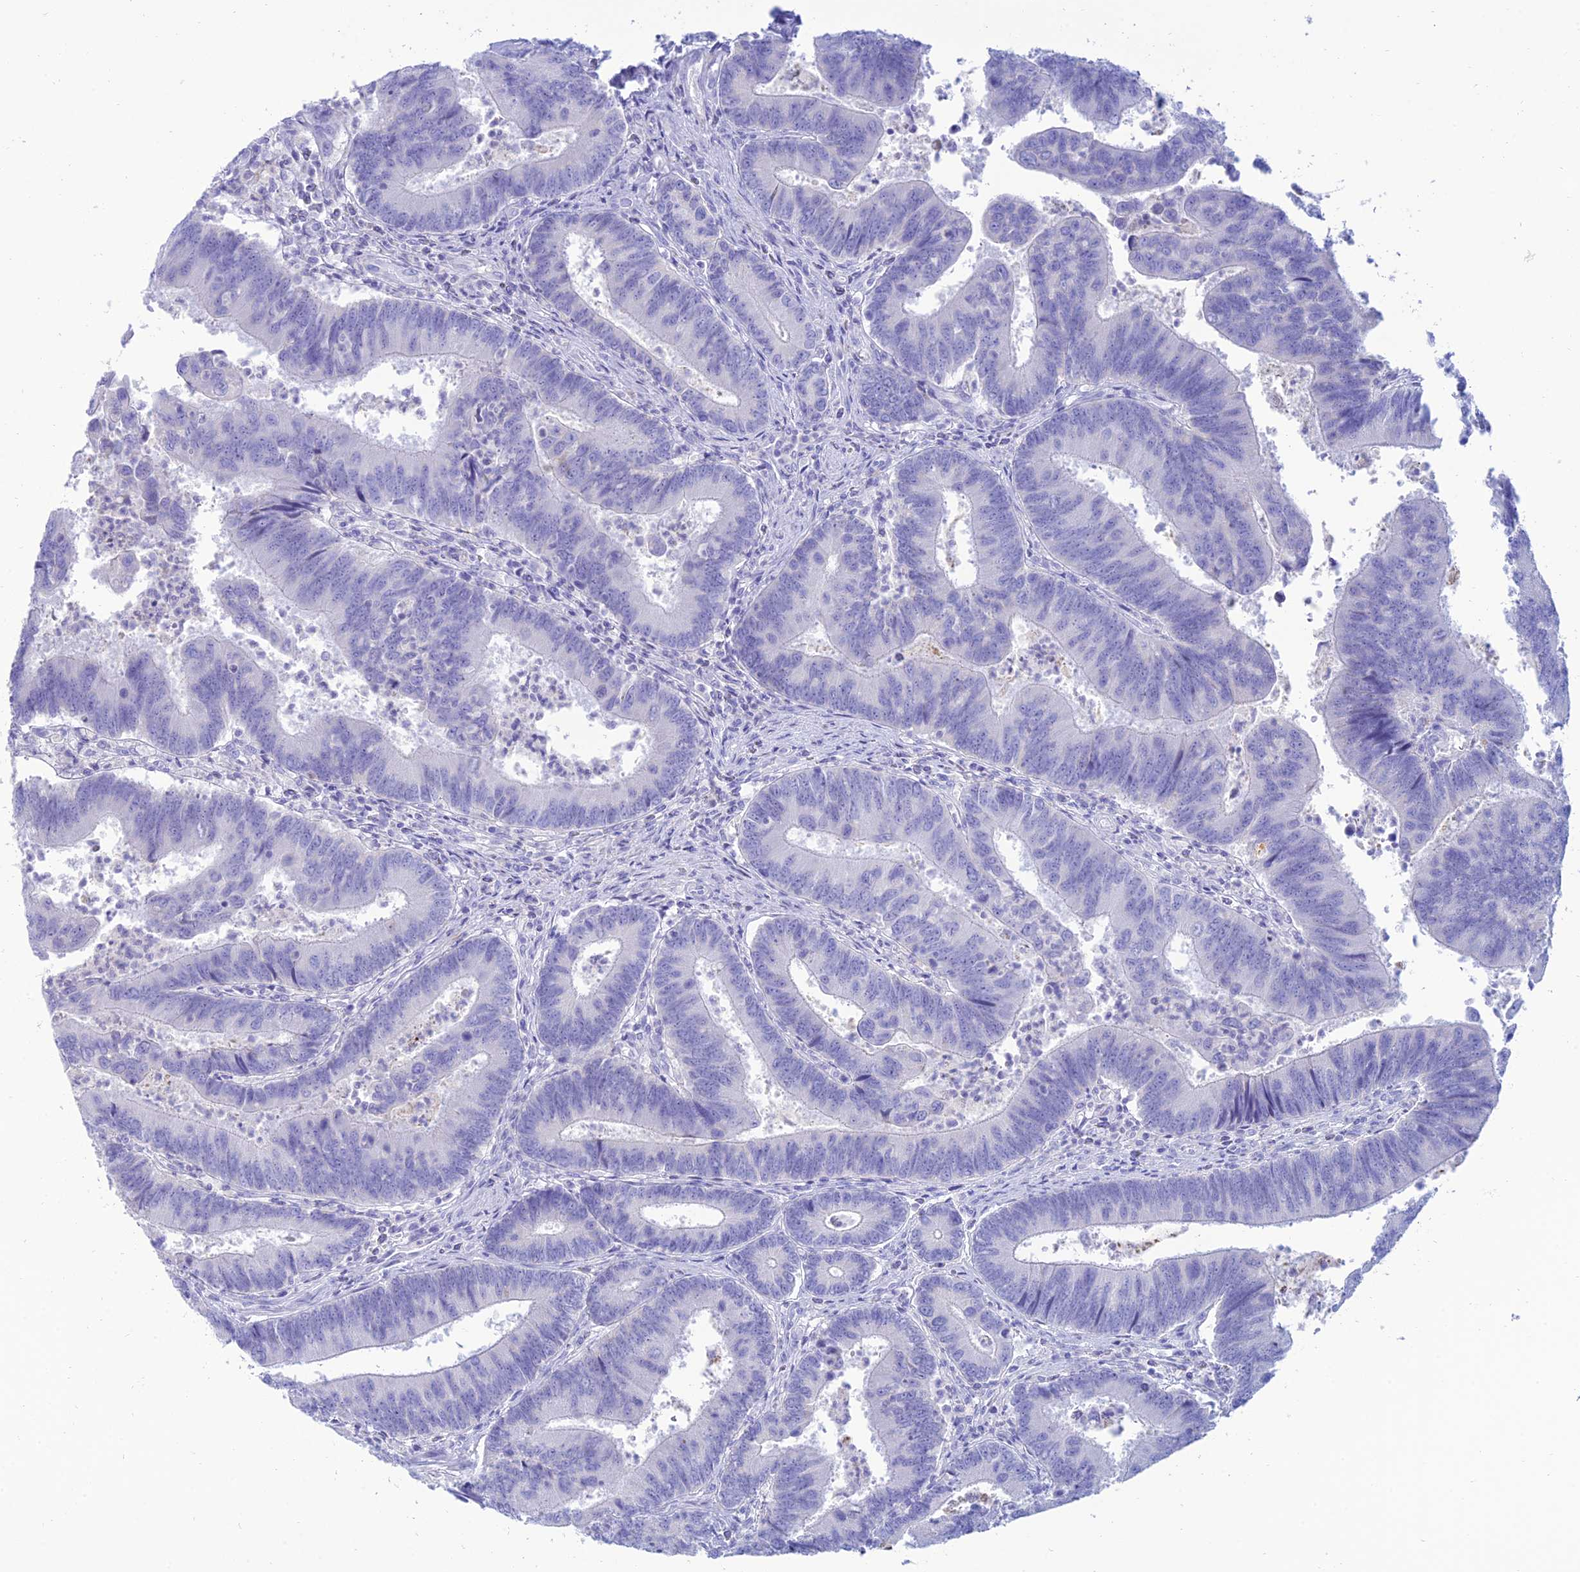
{"staining": {"intensity": "negative", "quantity": "none", "location": "none"}, "tissue": "colorectal cancer", "cell_type": "Tumor cells", "image_type": "cancer", "snomed": [{"axis": "morphology", "description": "Adenocarcinoma, NOS"}, {"axis": "topography", "description": "Colon"}], "caption": "Colorectal cancer (adenocarcinoma) was stained to show a protein in brown. There is no significant expression in tumor cells. The staining was performed using DAB (3,3'-diaminobenzidine) to visualize the protein expression in brown, while the nuclei were stained in blue with hematoxylin (Magnification: 20x).", "gene": "MAL2", "patient": {"sex": "female", "age": 67}}